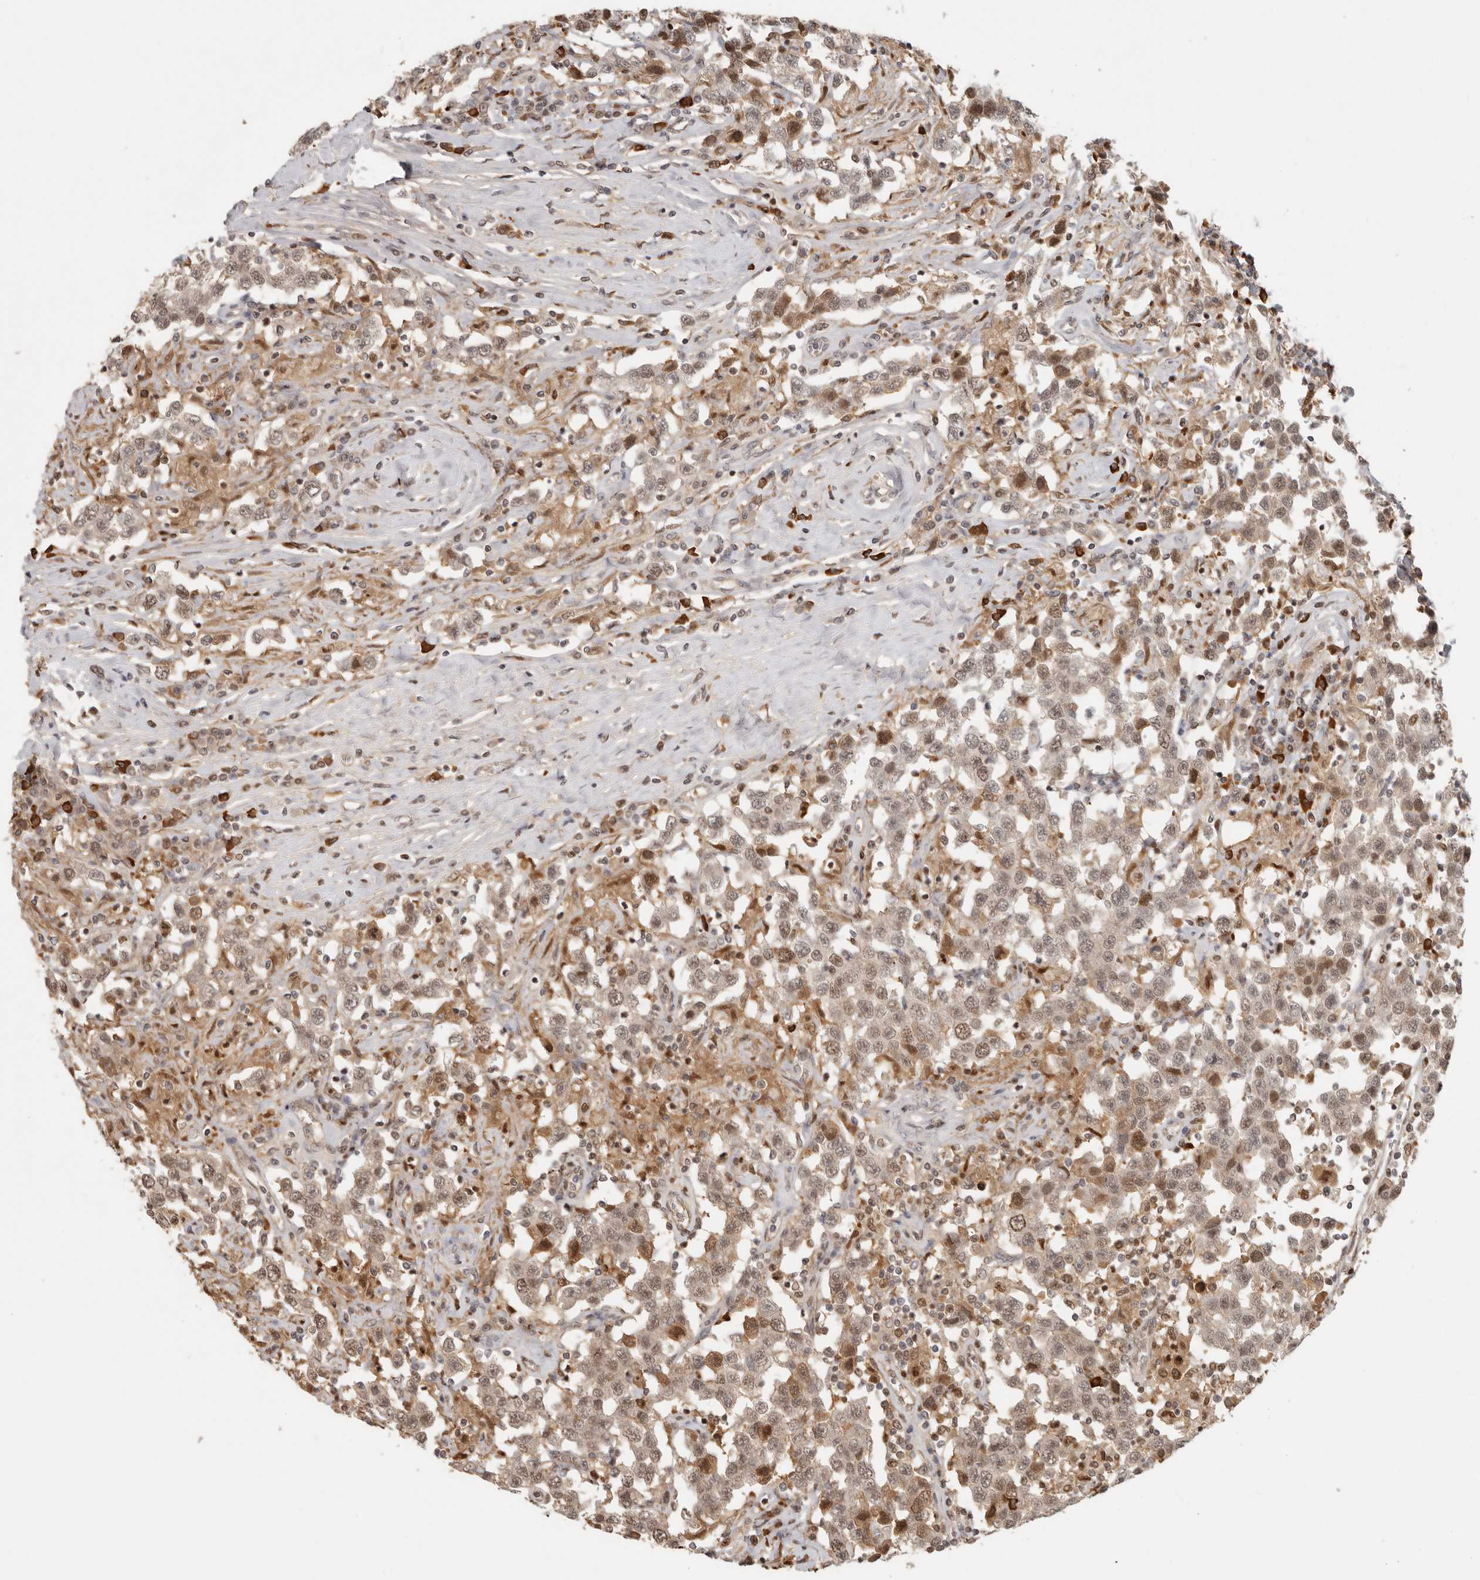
{"staining": {"intensity": "weak", "quantity": "25%-75%", "location": "cytoplasmic/membranous,nuclear"}, "tissue": "testis cancer", "cell_type": "Tumor cells", "image_type": "cancer", "snomed": [{"axis": "morphology", "description": "Seminoma, NOS"}, {"axis": "topography", "description": "Testis"}], "caption": "Immunohistochemistry of seminoma (testis) reveals low levels of weak cytoplasmic/membranous and nuclear staining in about 25%-75% of tumor cells.", "gene": "PSMA5", "patient": {"sex": "male", "age": 41}}